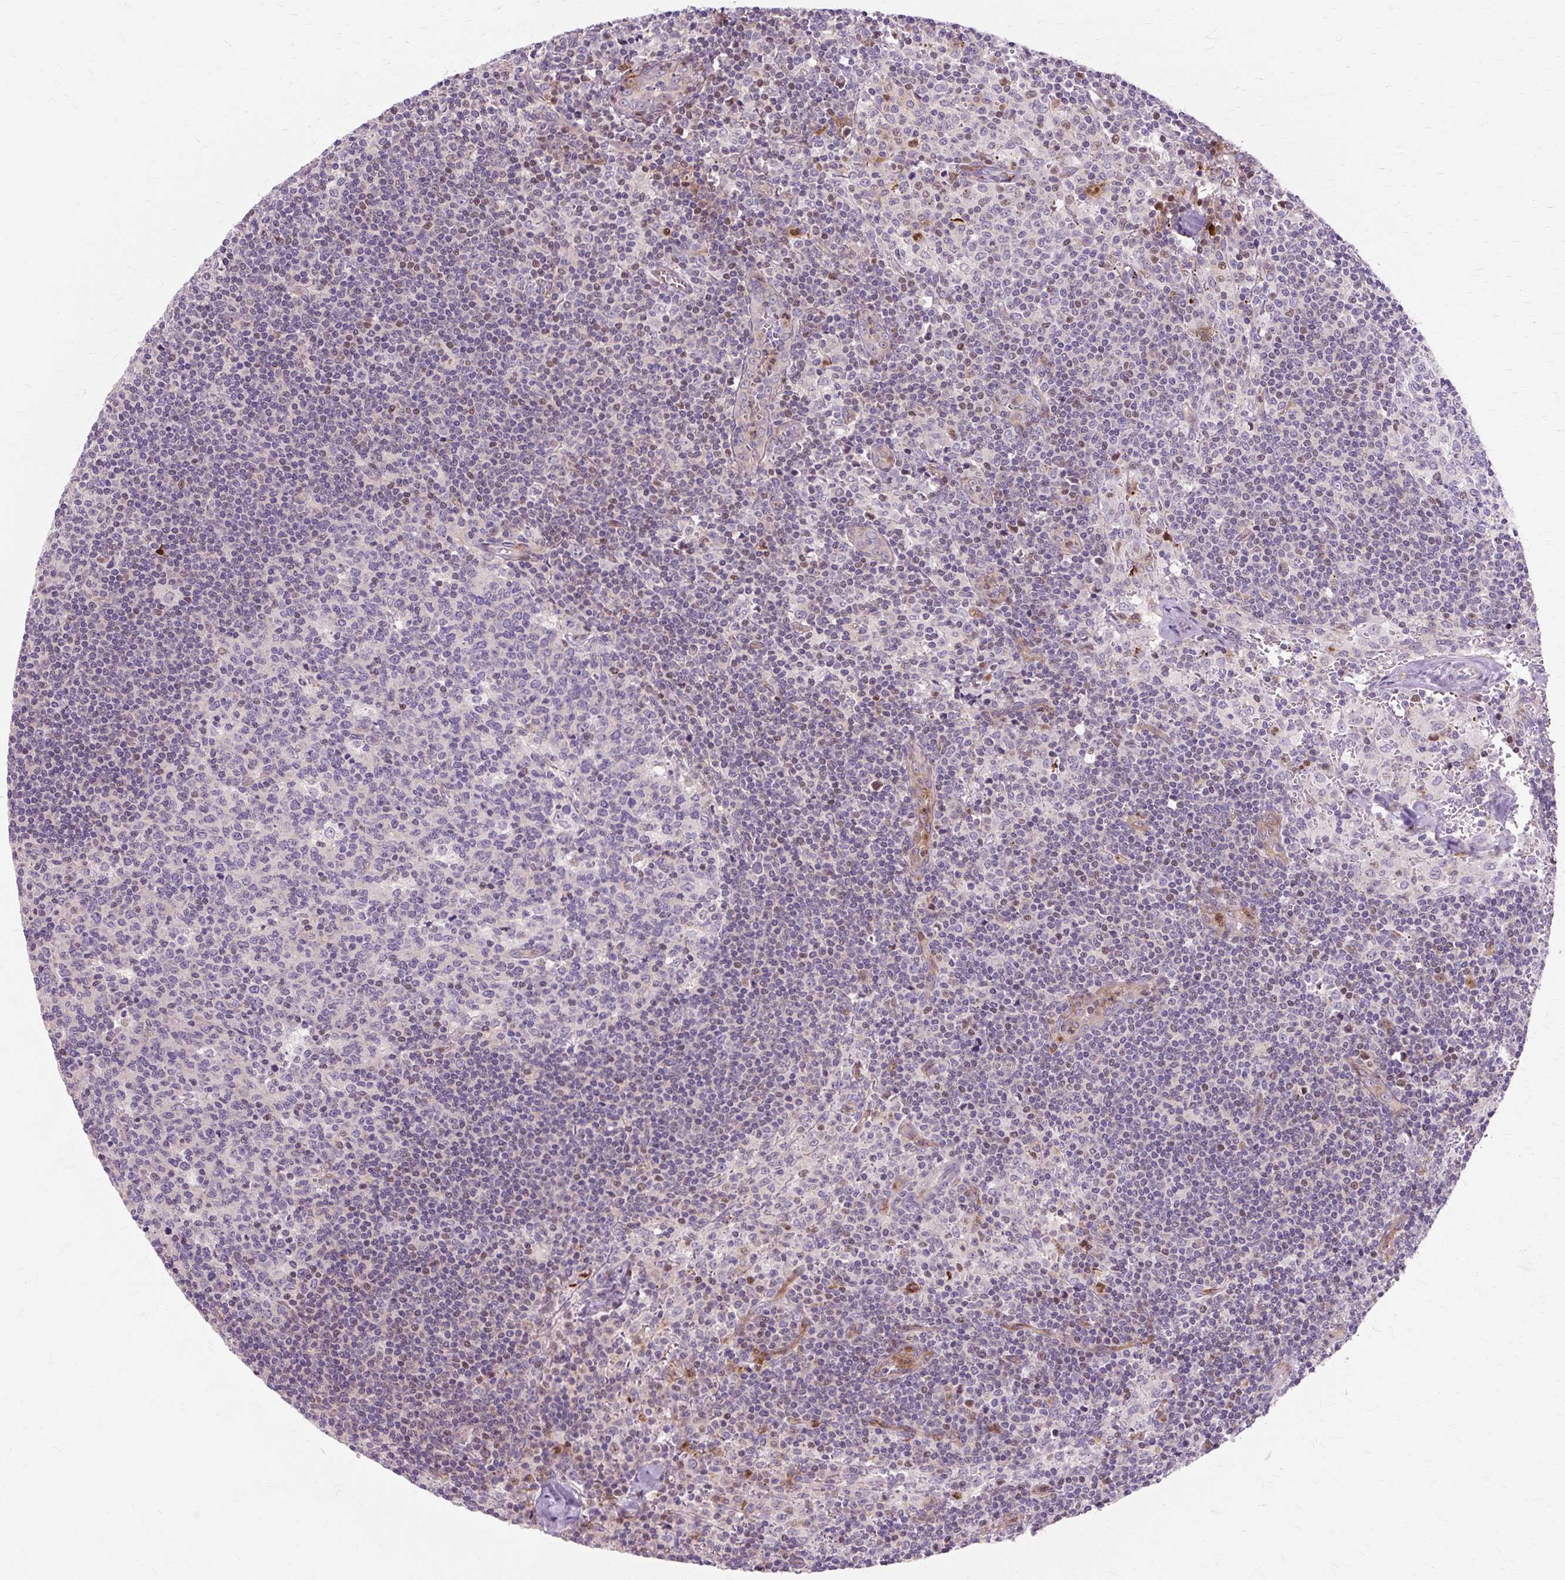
{"staining": {"intensity": "negative", "quantity": "none", "location": "none"}, "tissue": "lymph node", "cell_type": "Germinal center cells", "image_type": "normal", "snomed": [{"axis": "morphology", "description": "Normal tissue, NOS"}, {"axis": "topography", "description": "Lymph node"}], "caption": "A histopathology image of lymph node stained for a protein shows no brown staining in germinal center cells. (Brightfield microscopy of DAB (3,3'-diaminobenzidine) immunohistochemistry (IHC) at high magnification).", "gene": "ZNF35", "patient": {"sex": "female", "age": 45}}